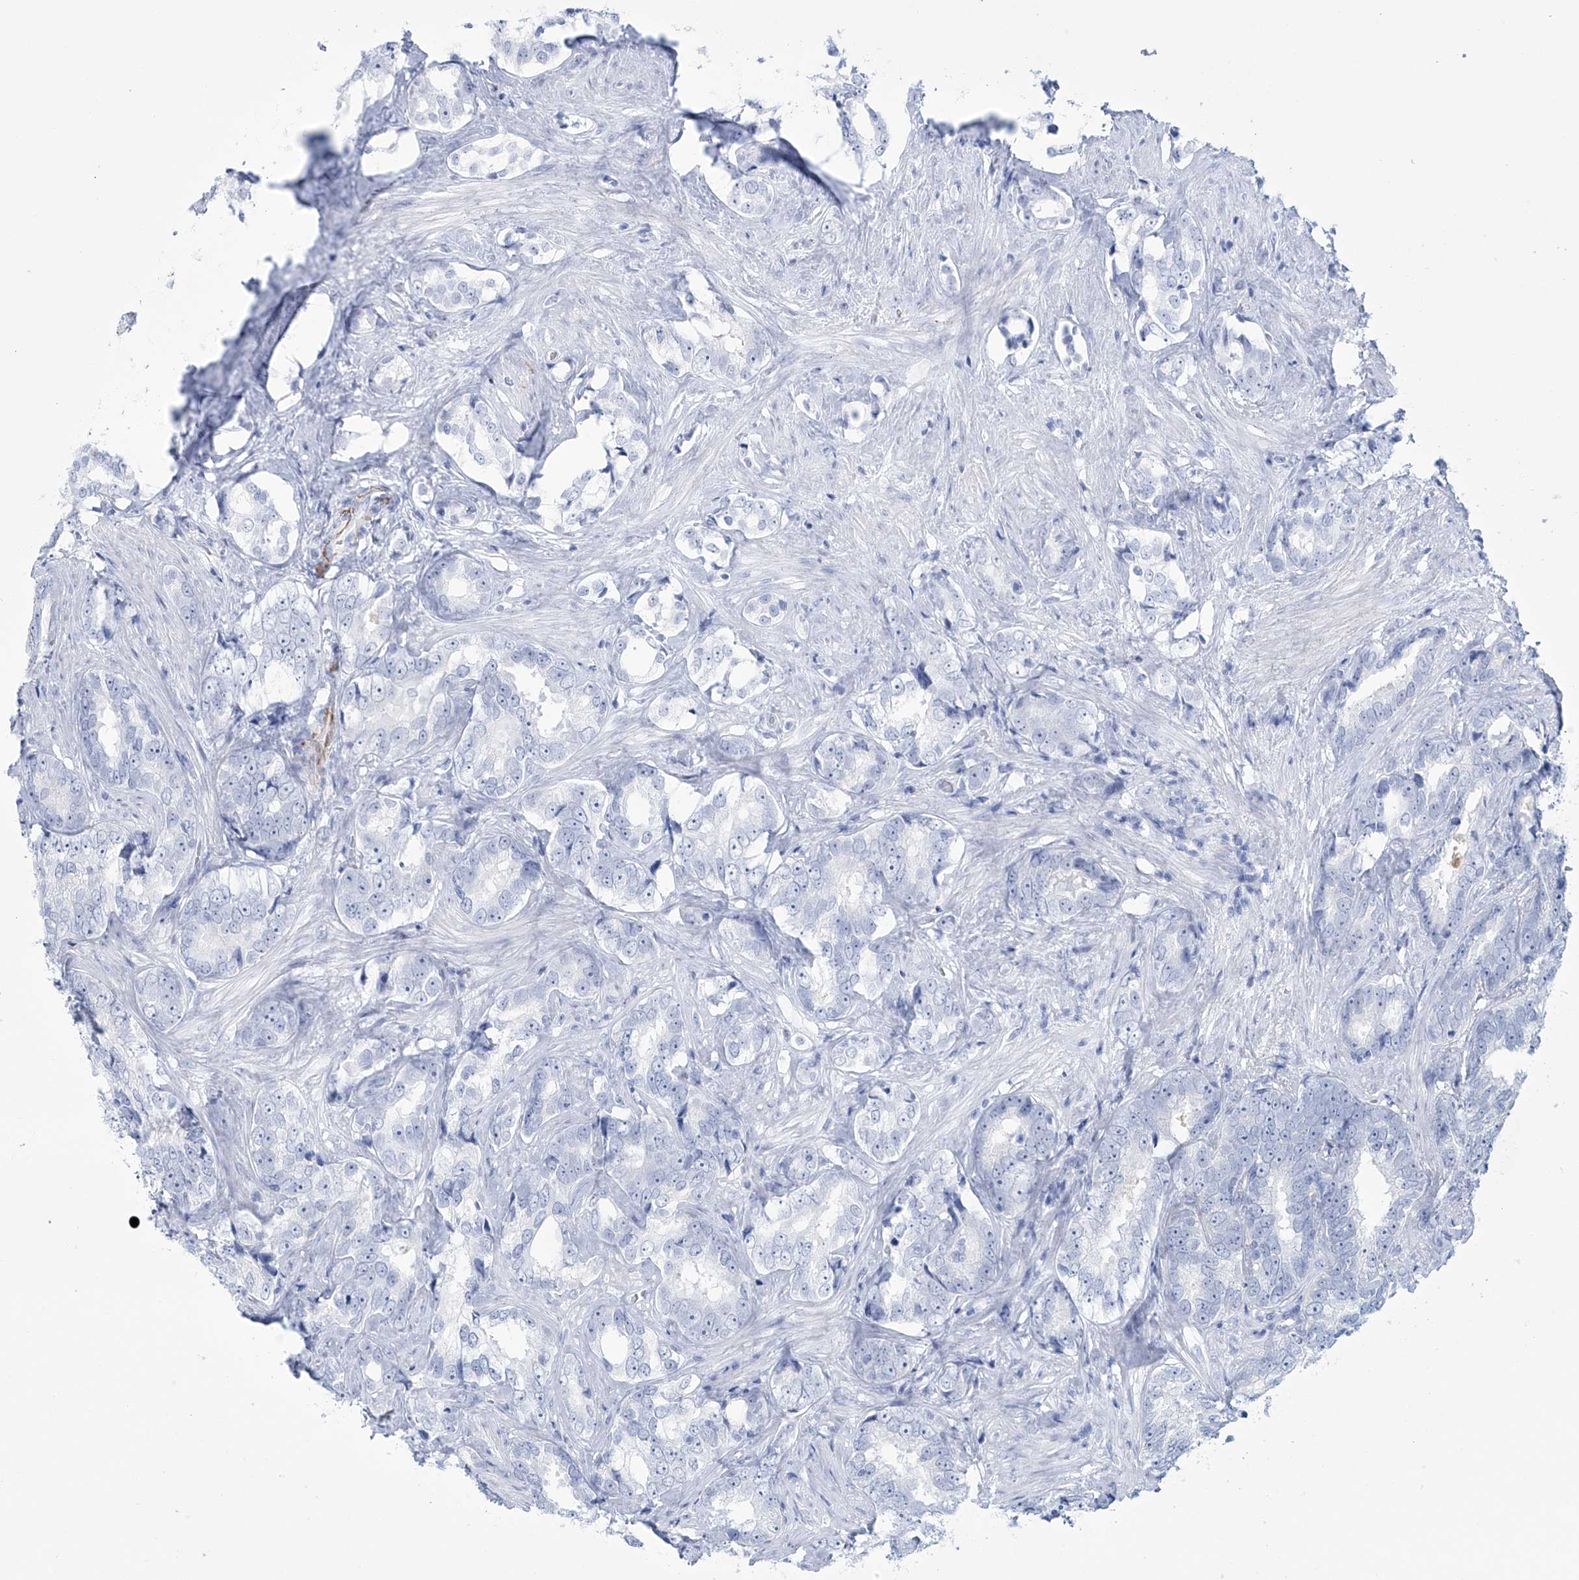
{"staining": {"intensity": "negative", "quantity": "none", "location": "none"}, "tissue": "prostate cancer", "cell_type": "Tumor cells", "image_type": "cancer", "snomed": [{"axis": "morphology", "description": "Adenocarcinoma, High grade"}, {"axis": "topography", "description": "Prostate"}], "caption": "IHC of human prostate cancer (high-grade adenocarcinoma) demonstrates no staining in tumor cells.", "gene": "DPCD", "patient": {"sex": "male", "age": 66}}